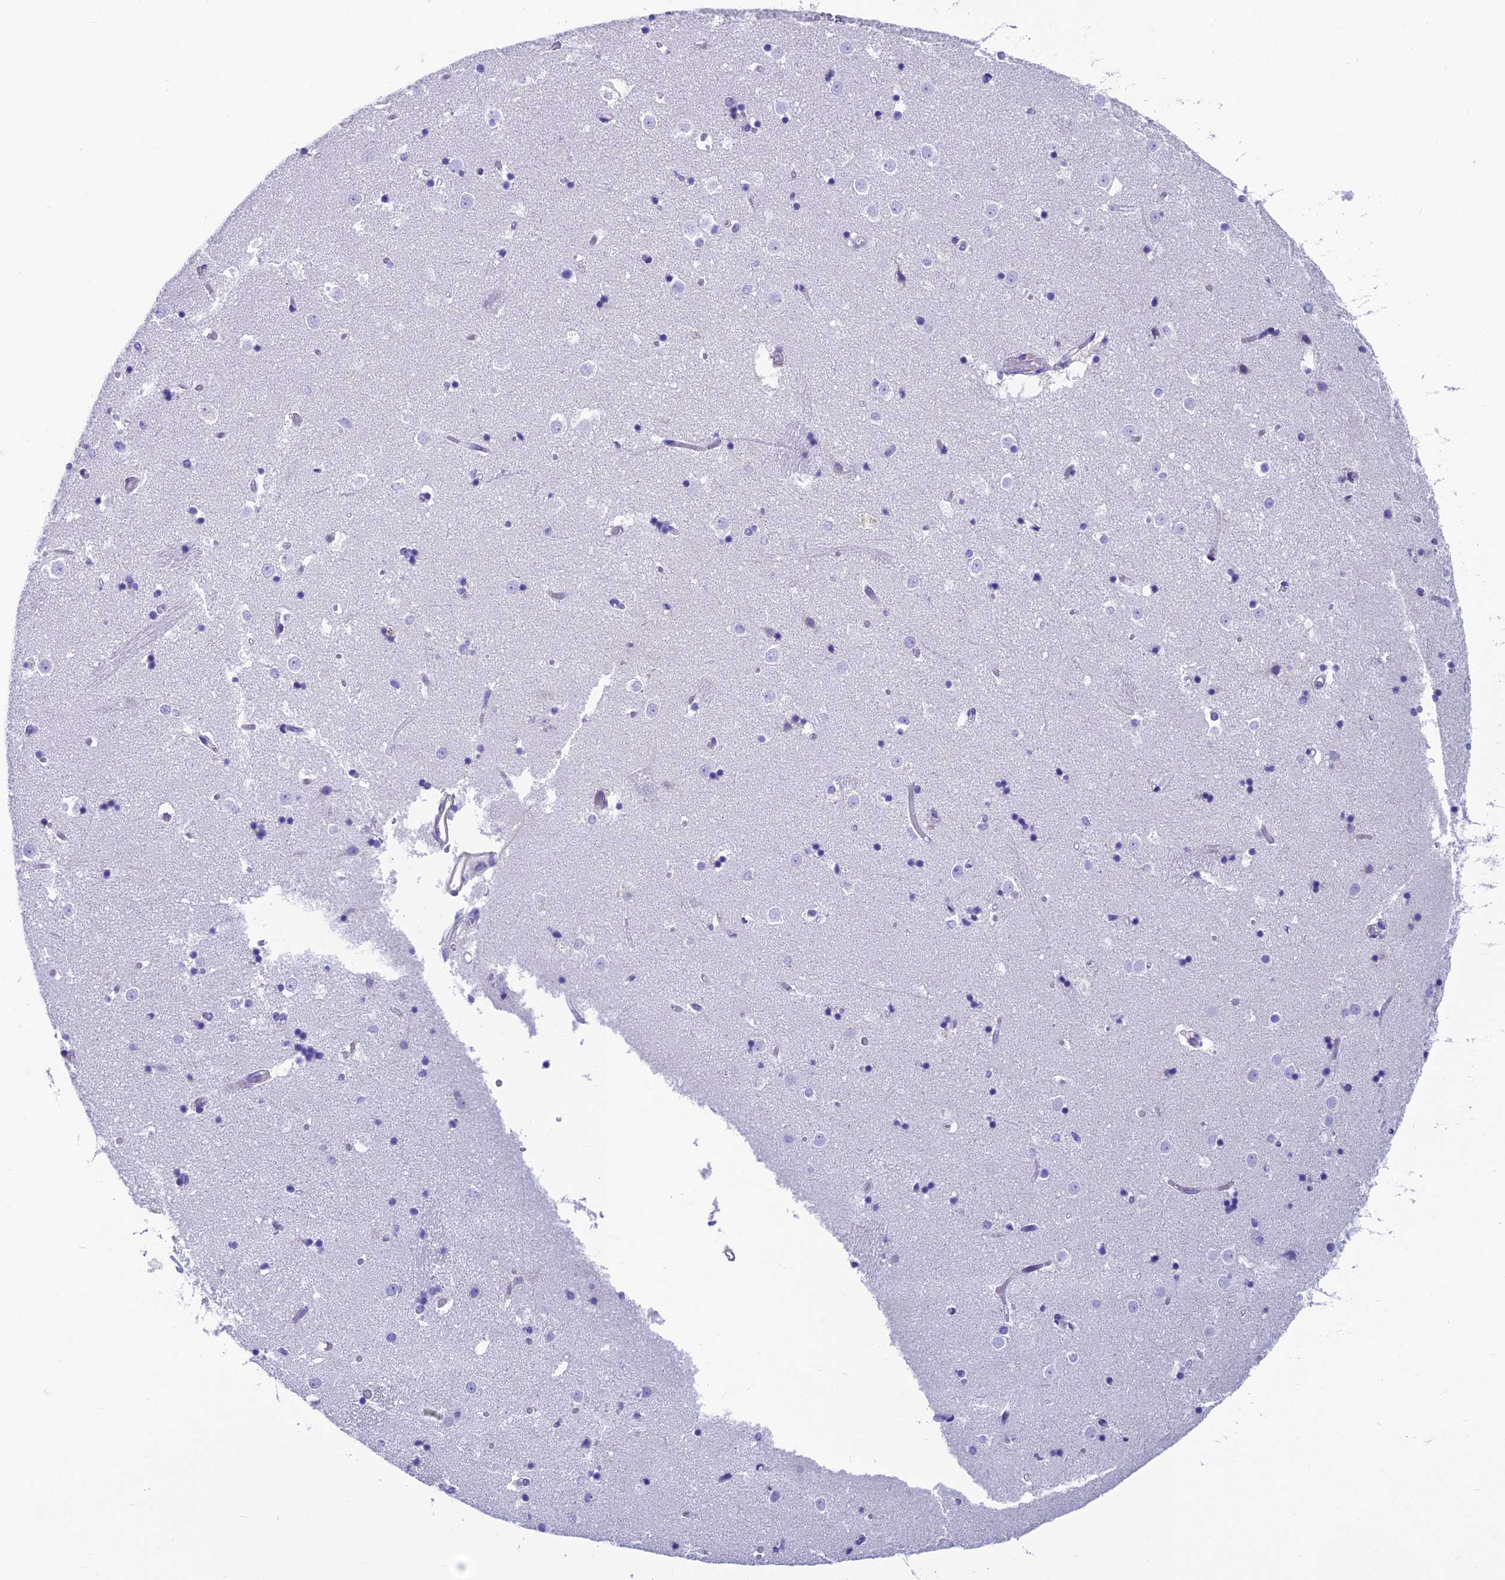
{"staining": {"intensity": "negative", "quantity": "none", "location": "none"}, "tissue": "caudate", "cell_type": "Glial cells", "image_type": "normal", "snomed": [{"axis": "morphology", "description": "Normal tissue, NOS"}, {"axis": "topography", "description": "Lateral ventricle wall"}], "caption": "Immunohistochemistry micrograph of unremarkable caudate stained for a protein (brown), which exhibits no expression in glial cells.", "gene": "GNG11", "patient": {"sex": "female", "age": 52}}